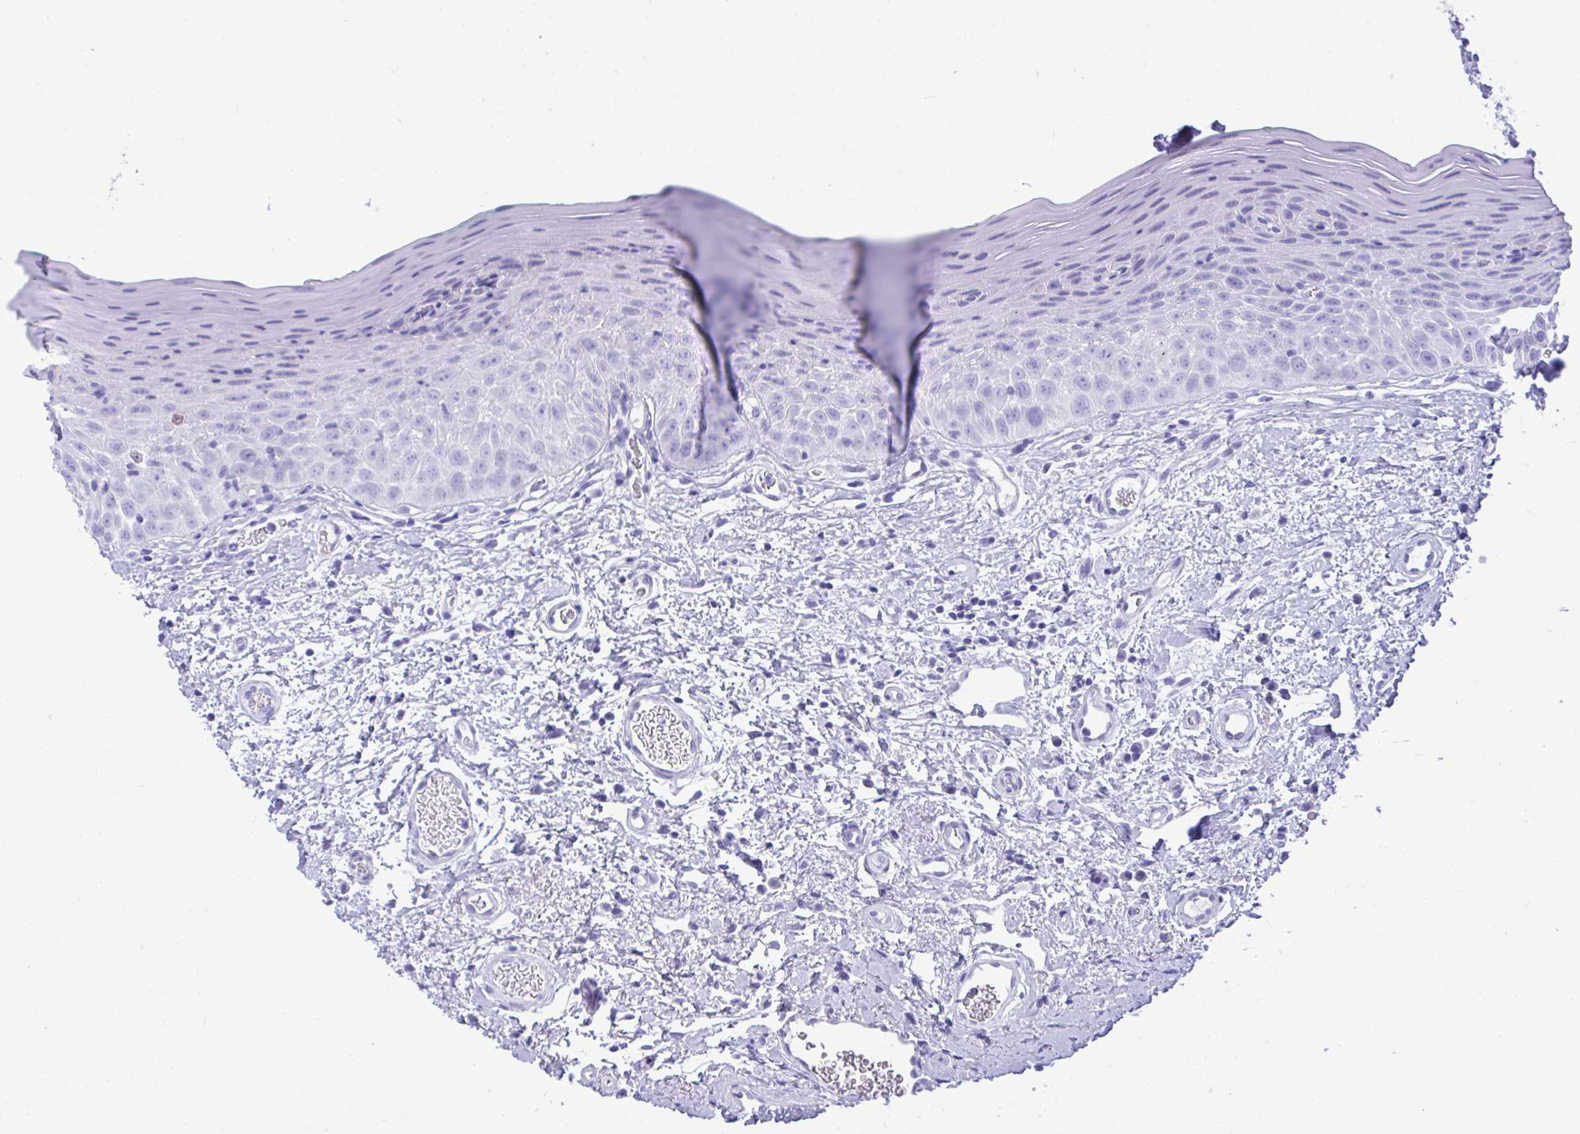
{"staining": {"intensity": "negative", "quantity": "none", "location": "none"}, "tissue": "oral mucosa", "cell_type": "Squamous epithelial cells", "image_type": "normal", "snomed": [{"axis": "morphology", "description": "Normal tissue, NOS"}, {"axis": "topography", "description": "Oral tissue"}, {"axis": "topography", "description": "Tounge, NOS"}], "caption": "Photomicrograph shows no significant protein positivity in squamous epithelial cells of normal oral mucosa. (Stains: DAB (3,3'-diaminobenzidine) immunohistochemistry (IHC) with hematoxylin counter stain, Microscopy: brightfield microscopy at high magnification).", "gene": "BEX5", "patient": {"sex": "male", "age": 83}}